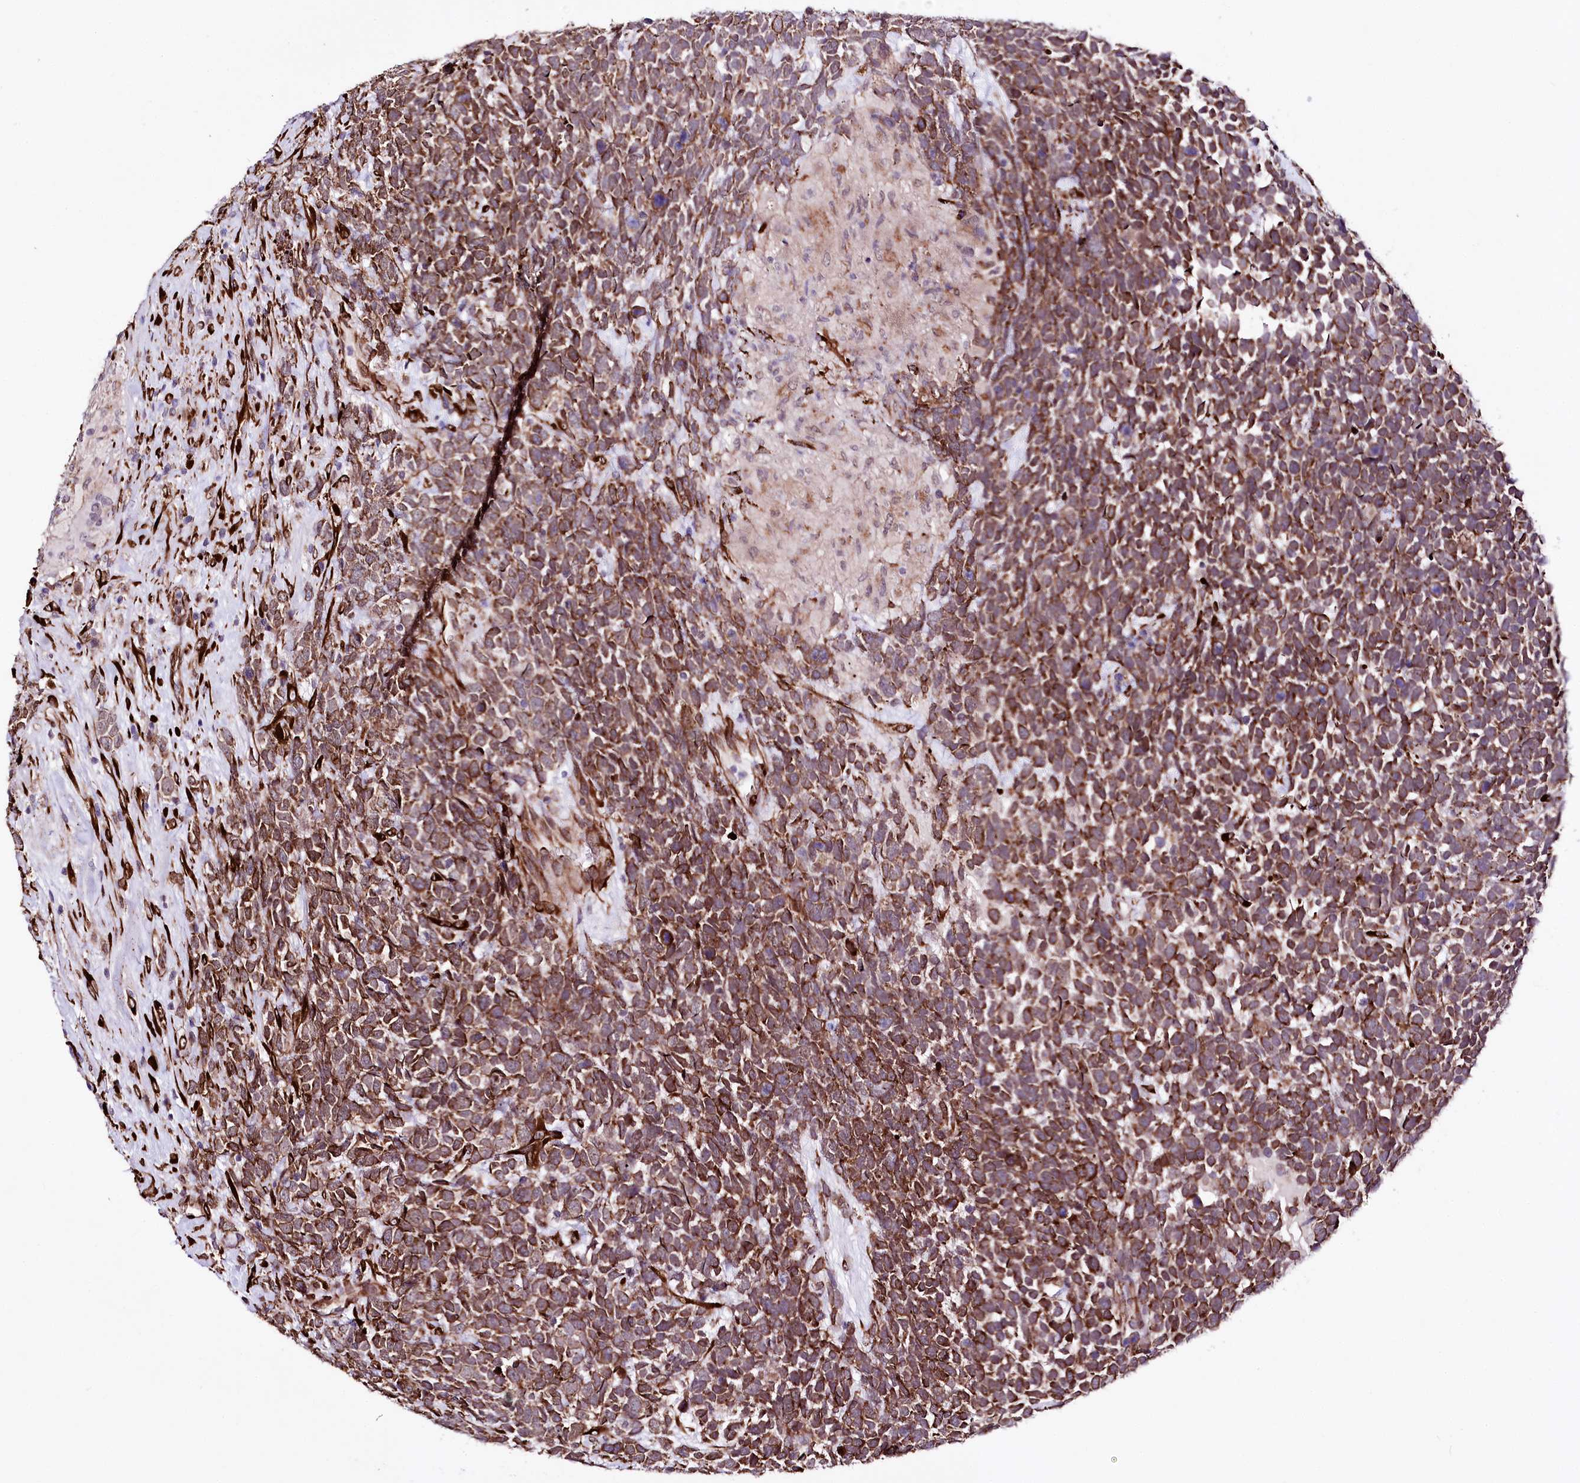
{"staining": {"intensity": "moderate", "quantity": ">75%", "location": "cytoplasmic/membranous"}, "tissue": "urothelial cancer", "cell_type": "Tumor cells", "image_type": "cancer", "snomed": [{"axis": "morphology", "description": "Urothelial carcinoma, High grade"}, {"axis": "topography", "description": "Urinary bladder"}], "caption": "A micrograph showing moderate cytoplasmic/membranous expression in approximately >75% of tumor cells in urothelial carcinoma (high-grade), as visualized by brown immunohistochemical staining.", "gene": "WWC1", "patient": {"sex": "female", "age": 82}}